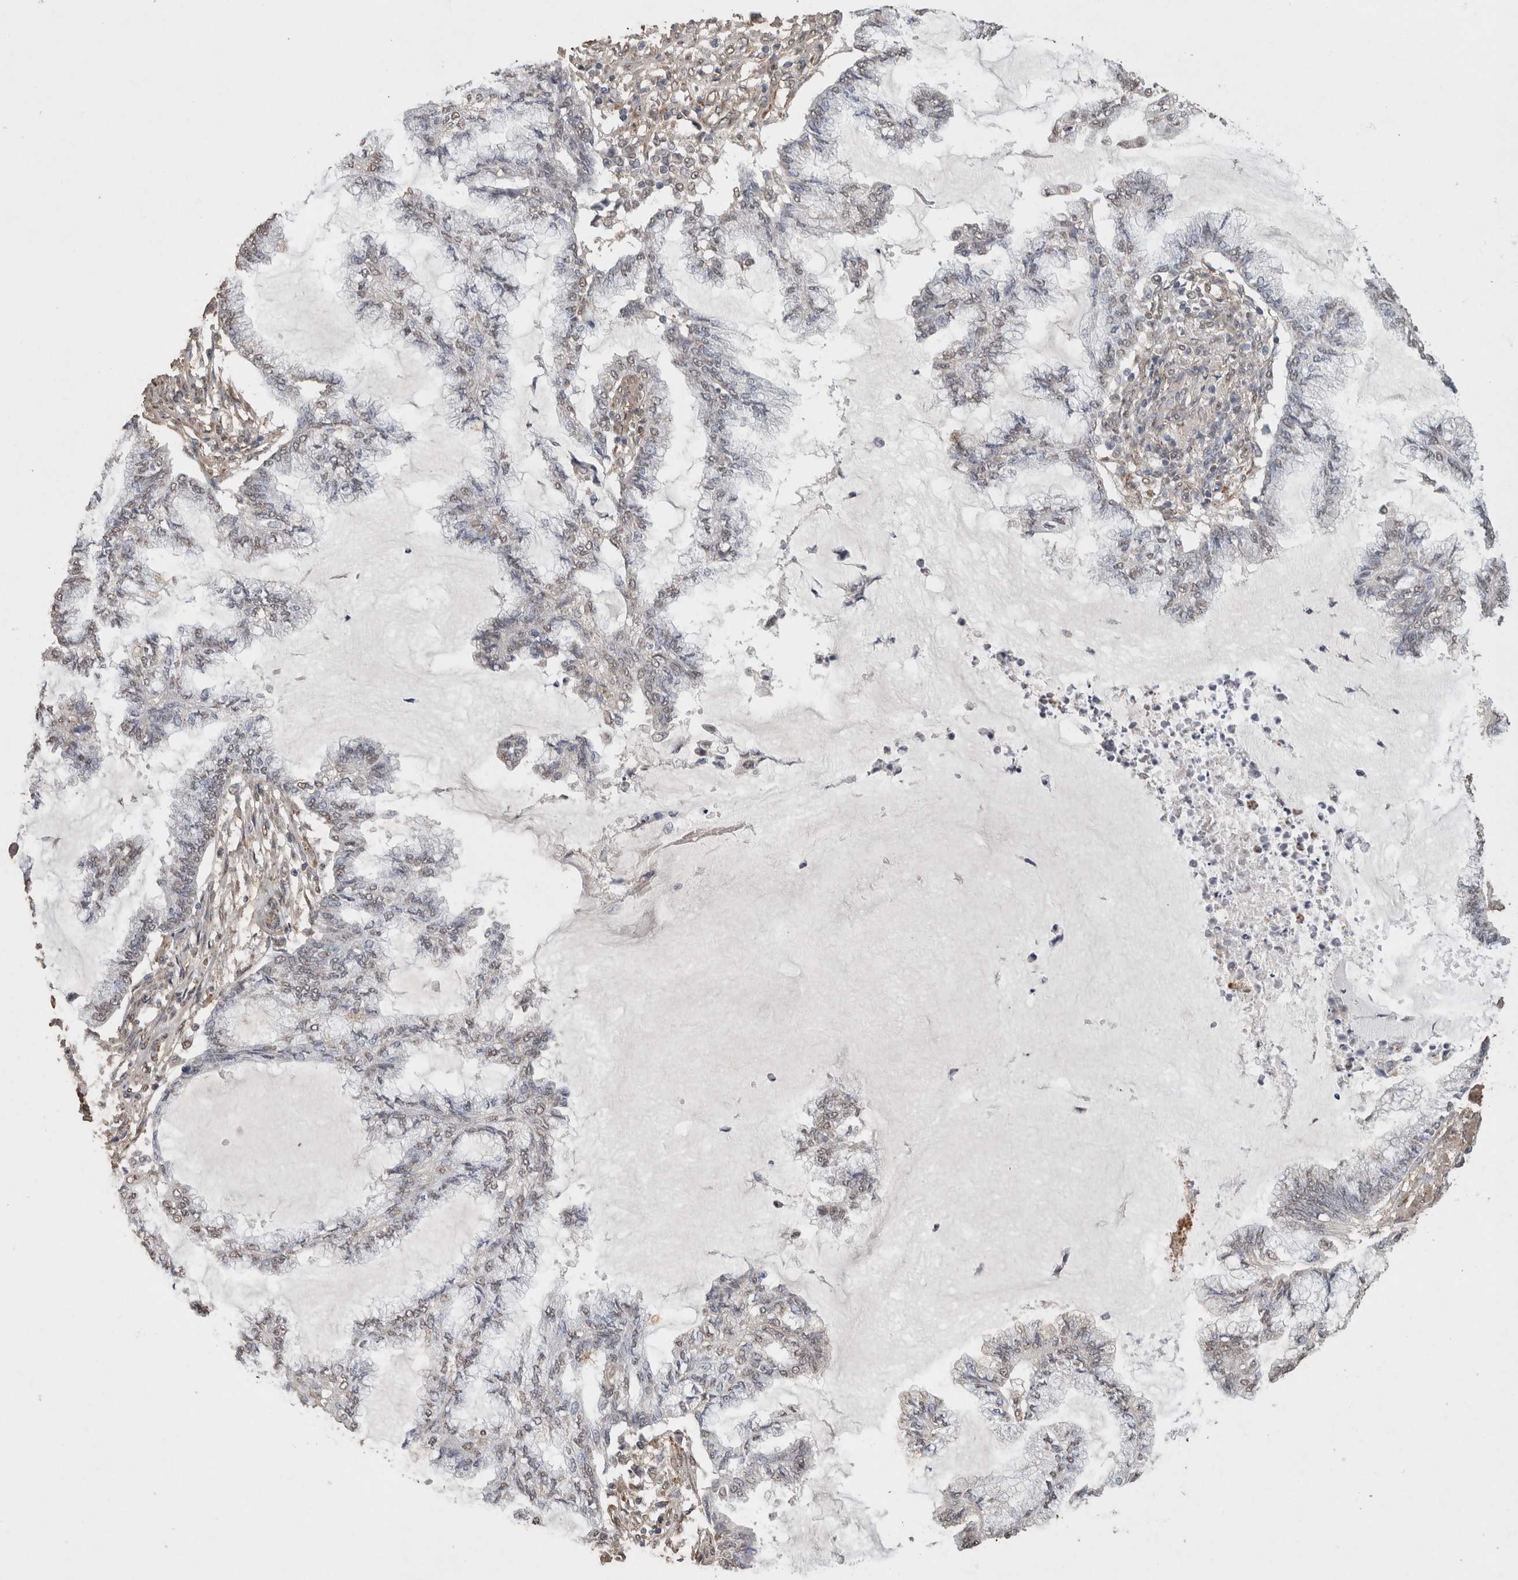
{"staining": {"intensity": "negative", "quantity": "none", "location": "none"}, "tissue": "endometrial cancer", "cell_type": "Tumor cells", "image_type": "cancer", "snomed": [{"axis": "morphology", "description": "Adenocarcinoma, NOS"}, {"axis": "topography", "description": "Endometrium"}], "caption": "Histopathology image shows no protein expression in tumor cells of adenocarcinoma (endometrial) tissue.", "gene": "C1QTNF5", "patient": {"sex": "female", "age": 86}}